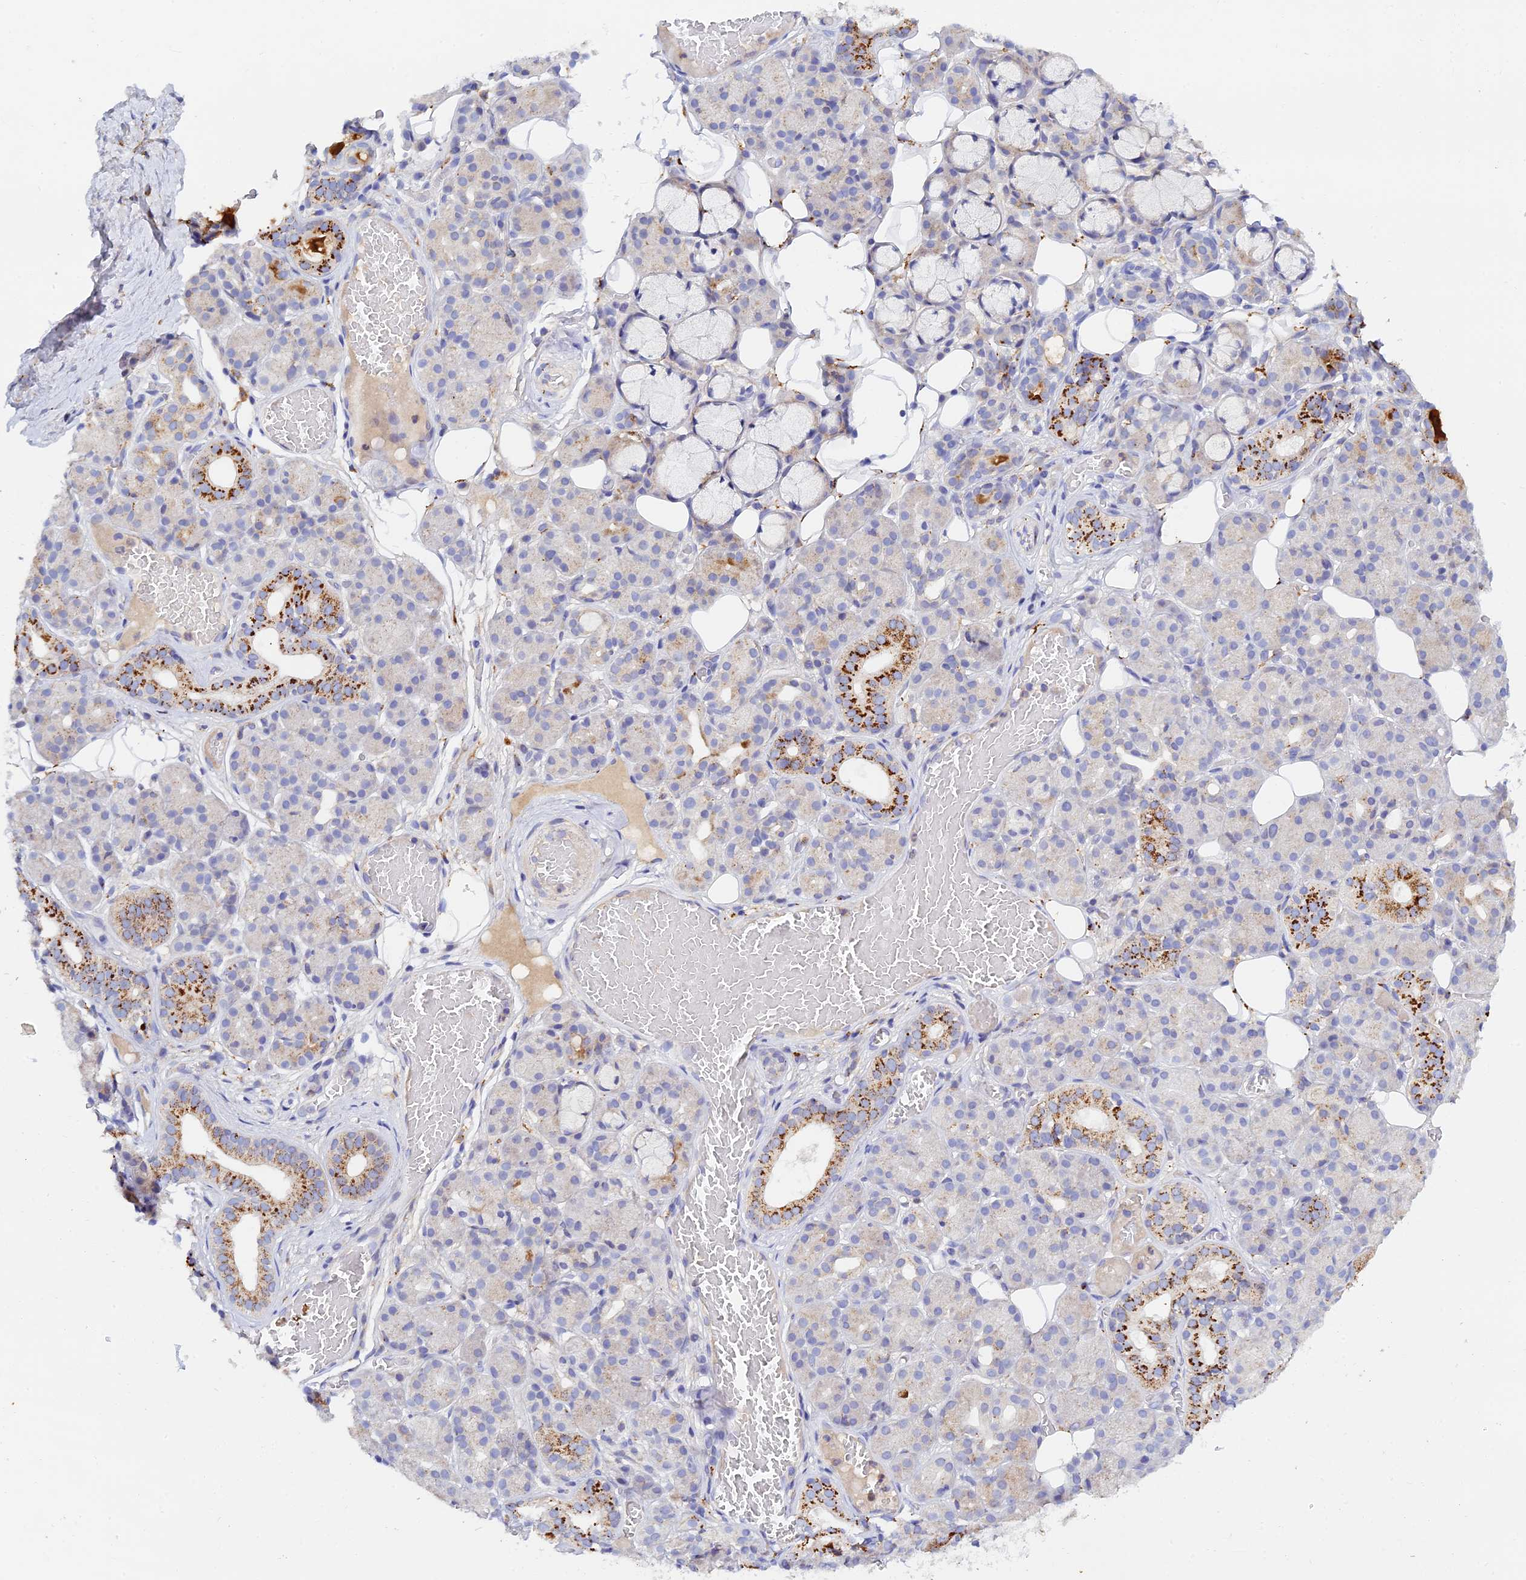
{"staining": {"intensity": "strong", "quantity": "<25%", "location": "cytoplasmic/membranous"}, "tissue": "salivary gland", "cell_type": "Glandular cells", "image_type": "normal", "snomed": [{"axis": "morphology", "description": "Normal tissue, NOS"}, {"axis": "topography", "description": "Salivary gland"}], "caption": "A high-resolution micrograph shows immunohistochemistry (IHC) staining of benign salivary gland, which exhibits strong cytoplasmic/membranous expression in approximately <25% of glandular cells. (DAB (3,3'-diaminobenzidine) IHC, brown staining for protein, blue staining for nuclei).", "gene": "RPGRIP1L", "patient": {"sex": "male", "age": 63}}